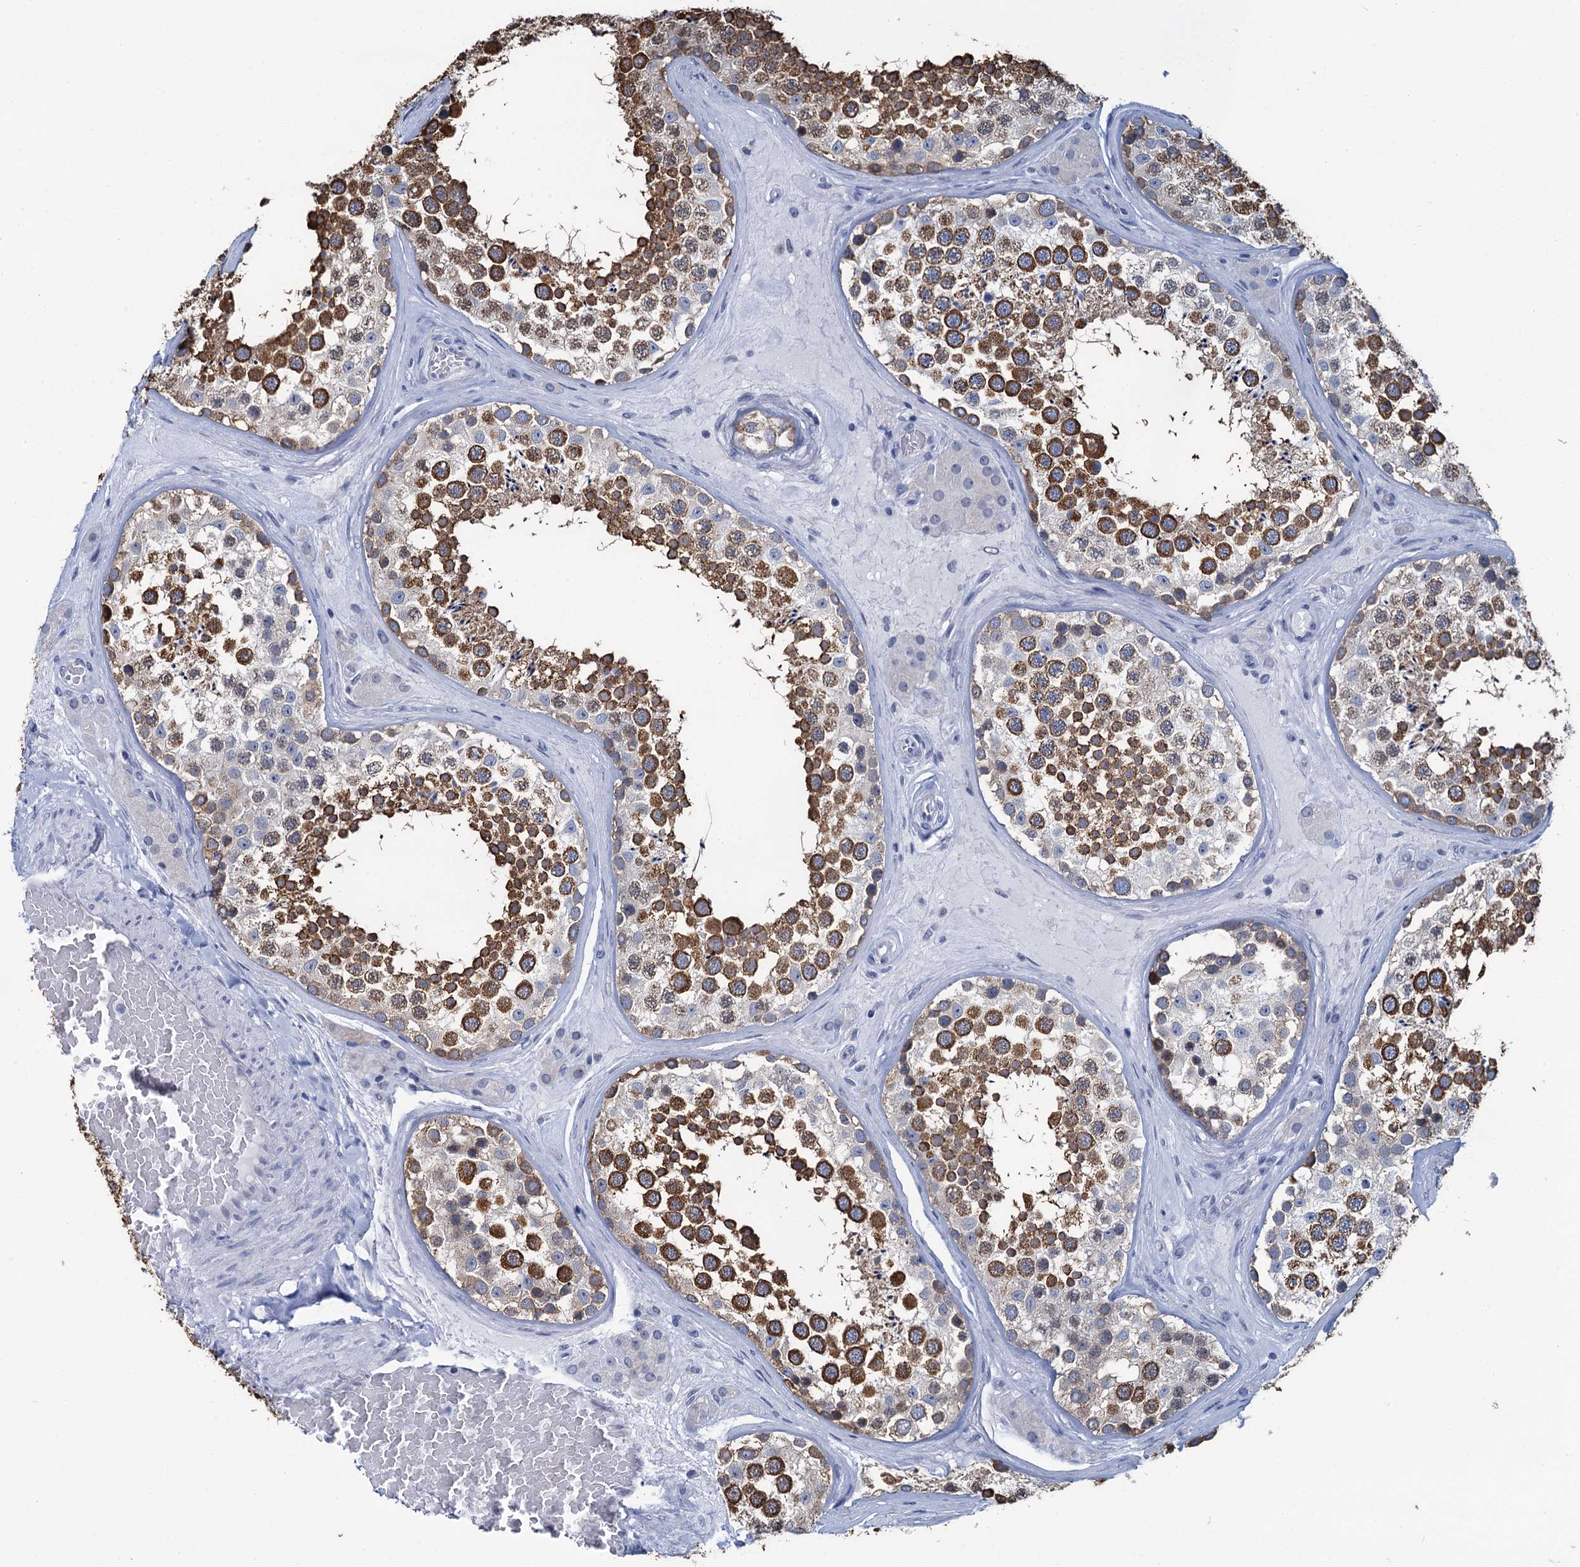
{"staining": {"intensity": "strong", "quantity": ">75%", "location": "cytoplasmic/membranous"}, "tissue": "testis", "cell_type": "Cells in seminiferous ducts", "image_type": "normal", "snomed": [{"axis": "morphology", "description": "Normal tissue, NOS"}, {"axis": "topography", "description": "Testis"}], "caption": "A micrograph showing strong cytoplasmic/membranous expression in approximately >75% of cells in seminiferous ducts in benign testis, as visualized by brown immunohistochemical staining.", "gene": "MIOX", "patient": {"sex": "male", "age": 46}}